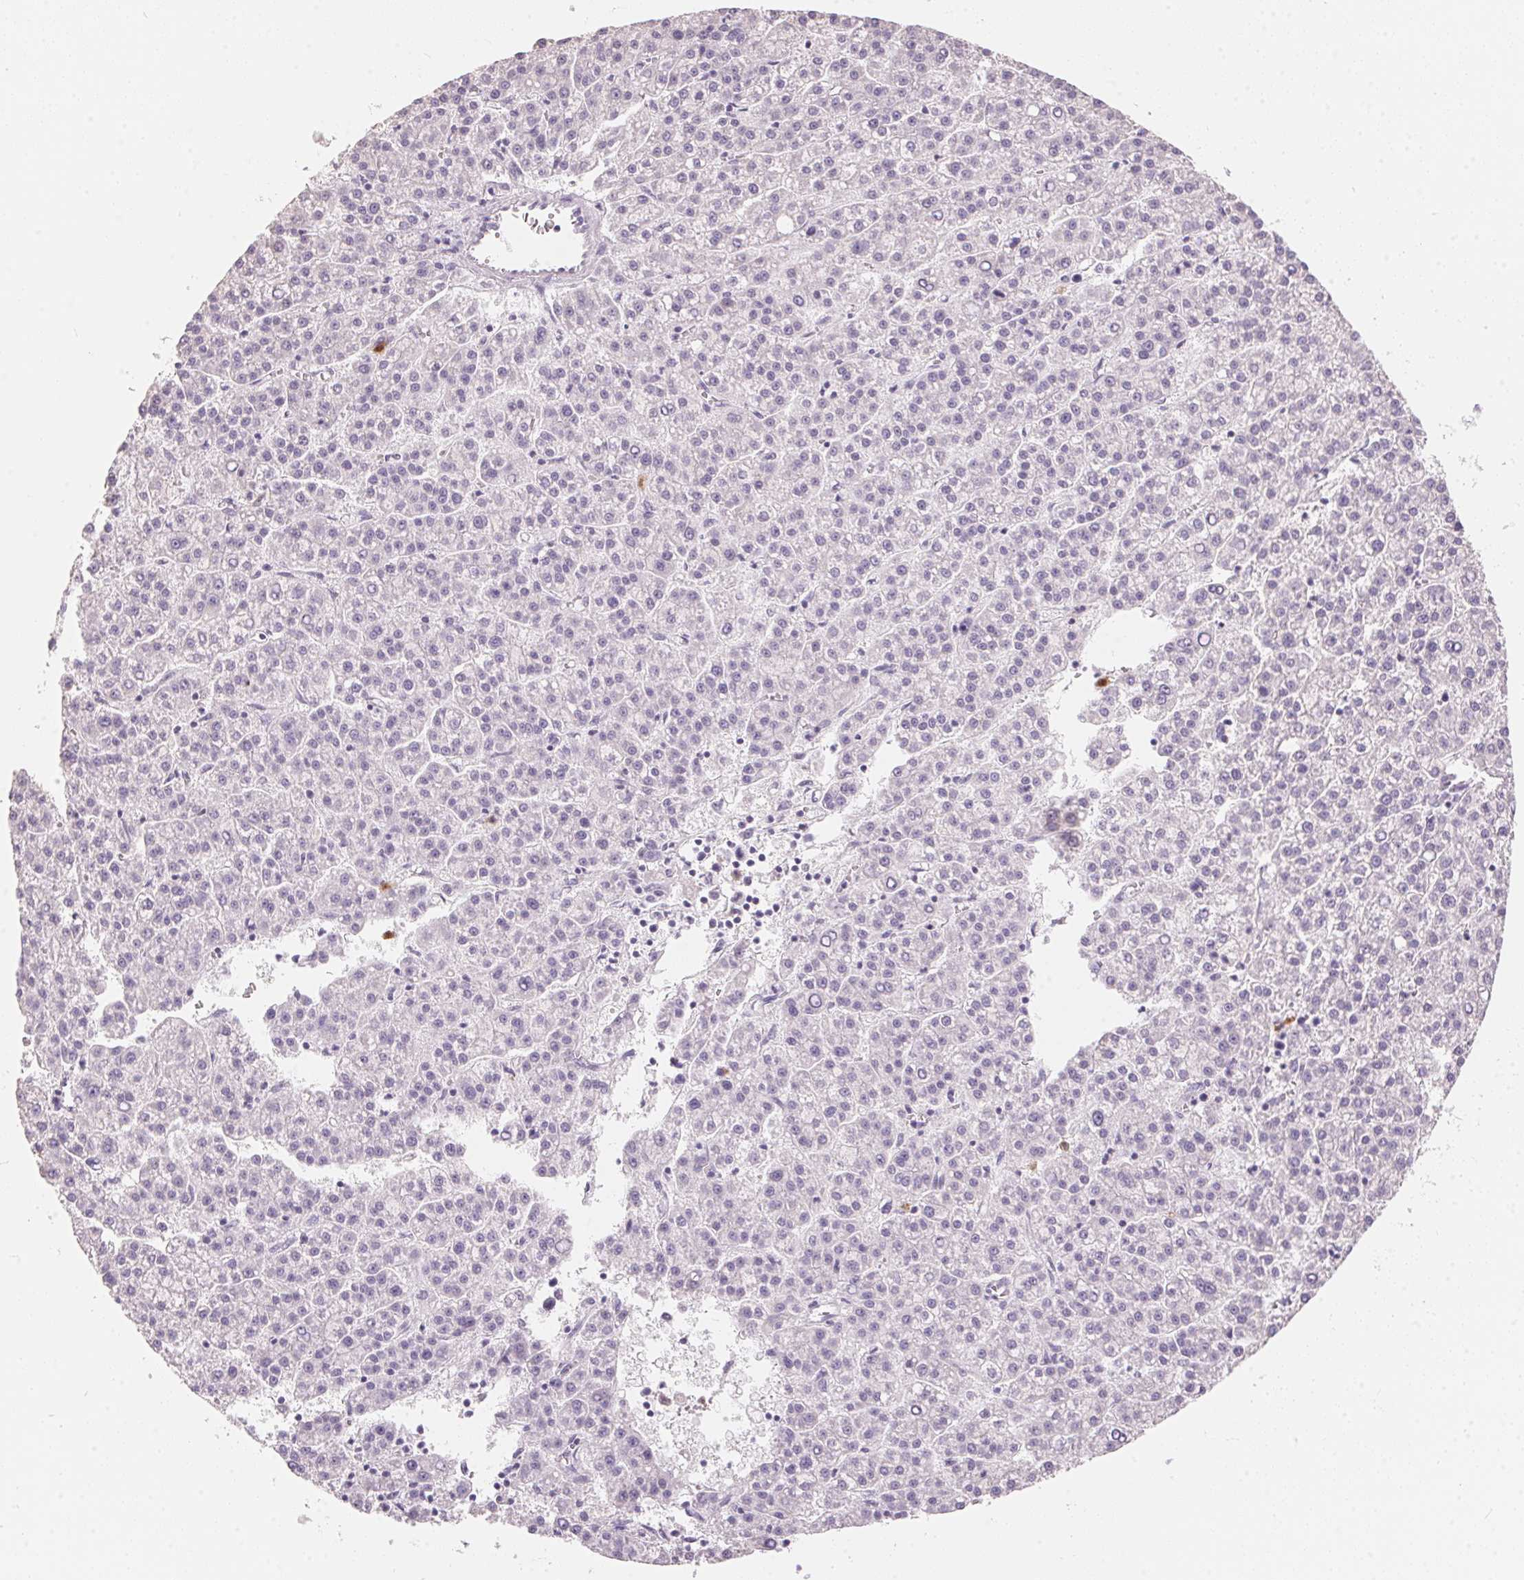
{"staining": {"intensity": "negative", "quantity": "none", "location": "none"}, "tissue": "liver cancer", "cell_type": "Tumor cells", "image_type": "cancer", "snomed": [{"axis": "morphology", "description": "Carcinoma, Hepatocellular, NOS"}, {"axis": "topography", "description": "Liver"}], "caption": "An IHC histopathology image of hepatocellular carcinoma (liver) is shown. There is no staining in tumor cells of hepatocellular carcinoma (liver). The staining is performed using DAB (3,3'-diaminobenzidine) brown chromogen with nuclei counter-stained in using hematoxylin.", "gene": "SERPINB1", "patient": {"sex": "female", "age": 58}}